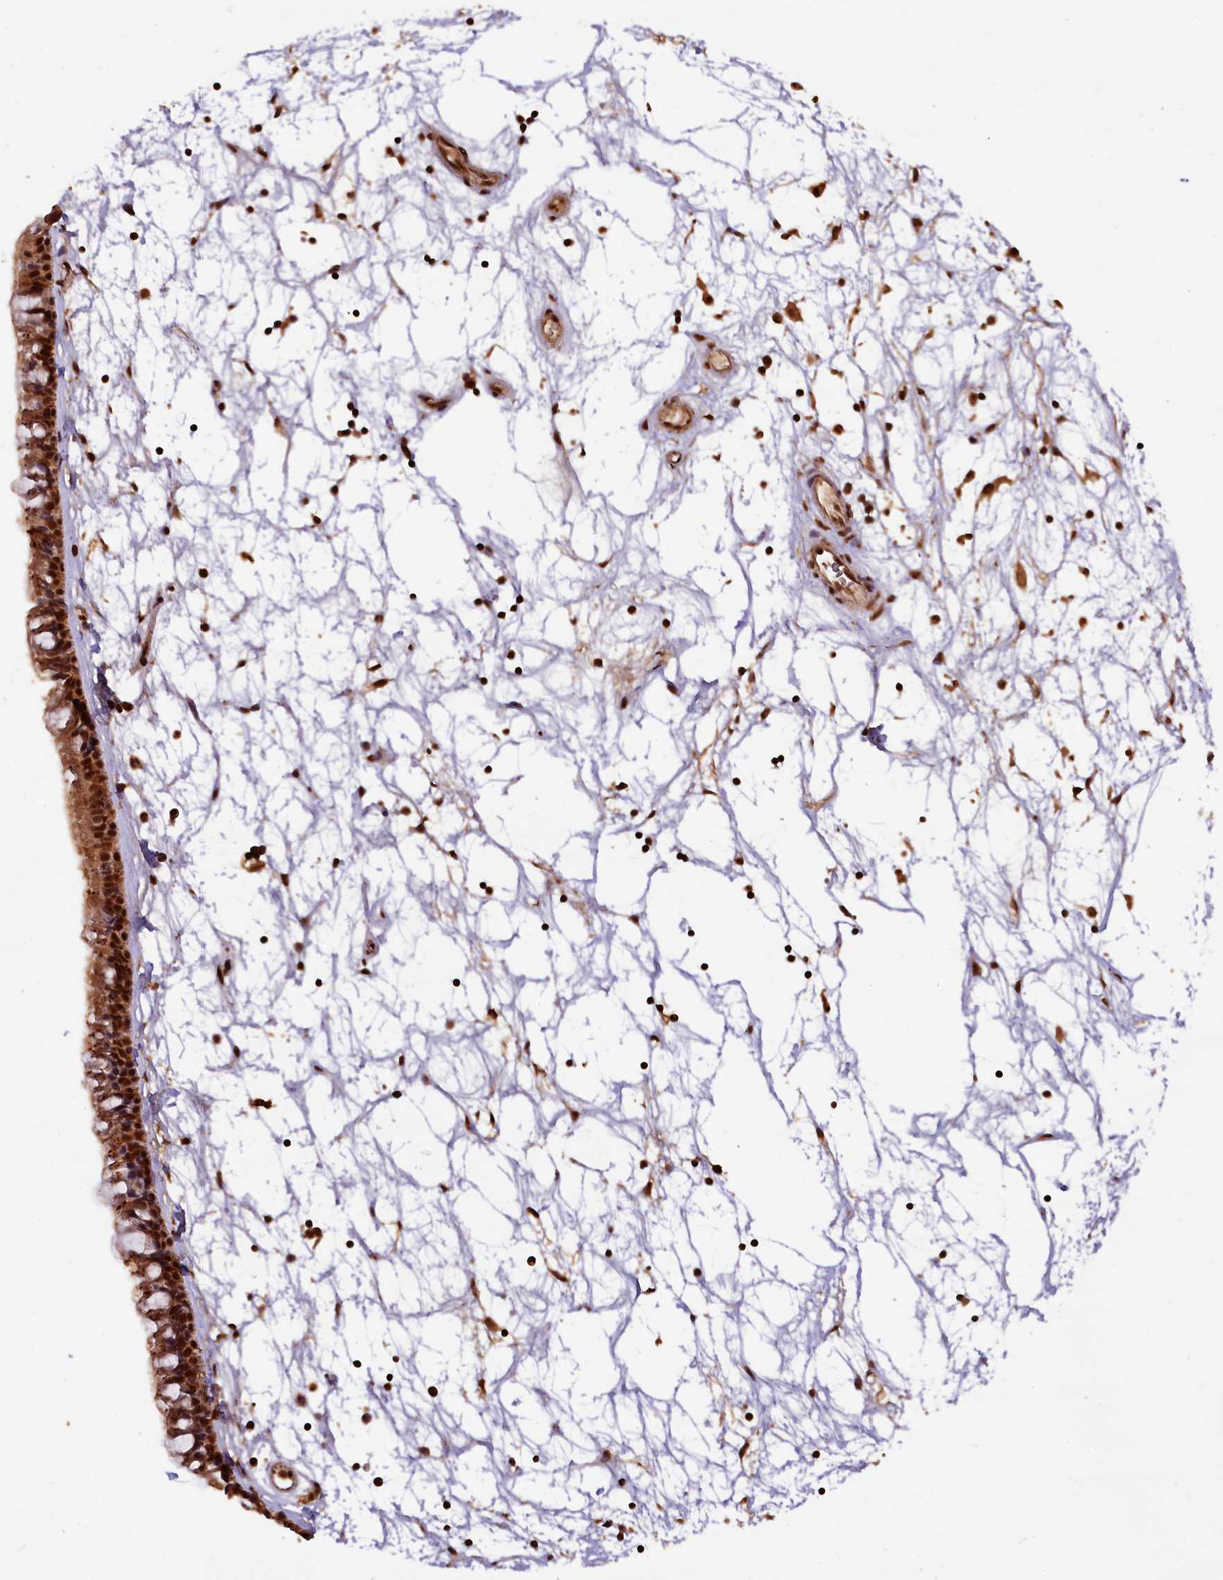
{"staining": {"intensity": "strong", "quantity": ">75%", "location": "cytoplasmic/membranous,nuclear"}, "tissue": "nasopharynx", "cell_type": "Respiratory epithelial cells", "image_type": "normal", "snomed": [{"axis": "morphology", "description": "Normal tissue, NOS"}, {"axis": "topography", "description": "Nasopharynx"}], "caption": "Protein staining by immunohistochemistry (IHC) reveals strong cytoplasmic/membranous,nuclear expression in about >75% of respiratory epithelial cells in unremarkable nasopharynx.", "gene": "IST1", "patient": {"sex": "male", "age": 64}}